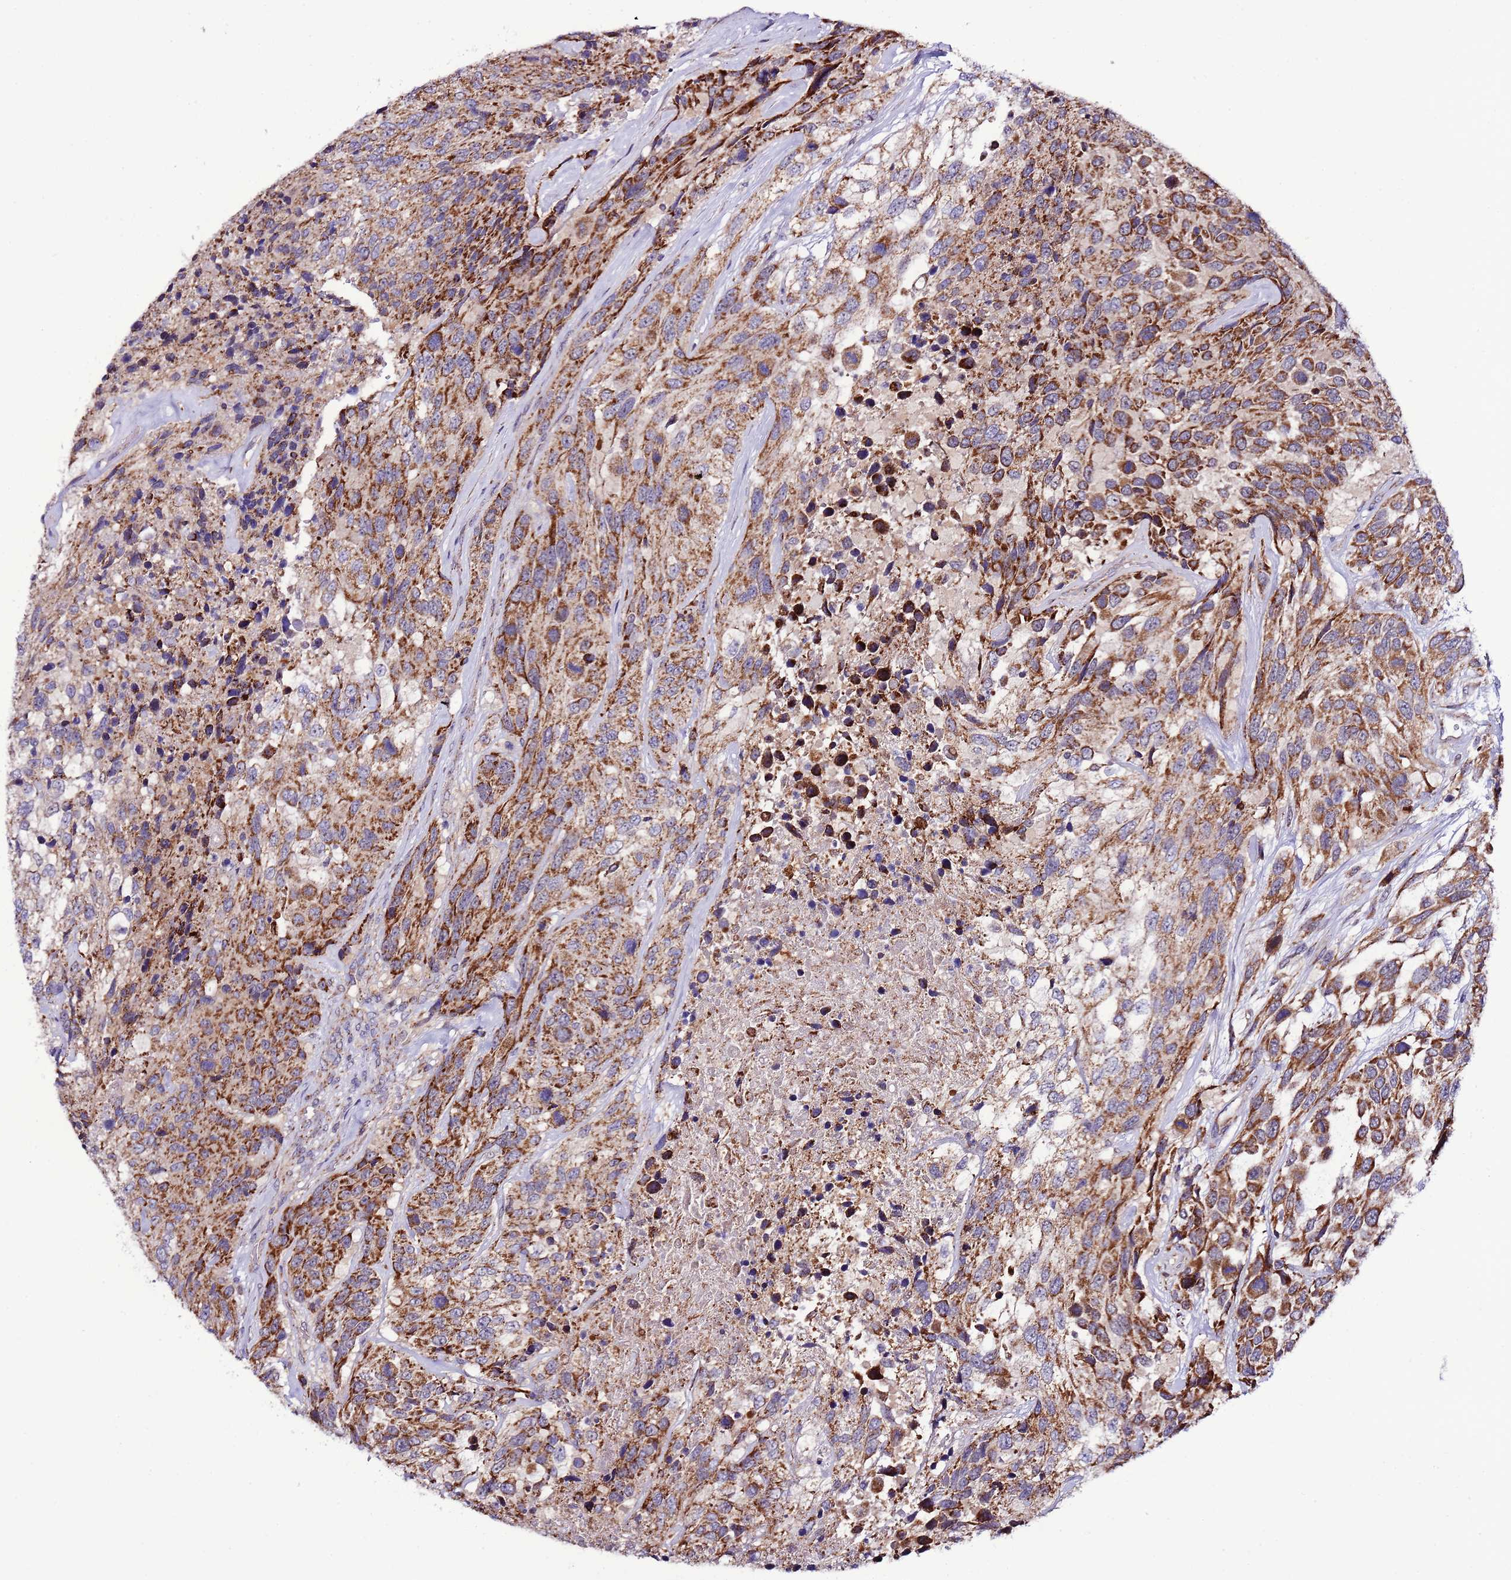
{"staining": {"intensity": "moderate", "quantity": ">75%", "location": "cytoplasmic/membranous"}, "tissue": "urothelial cancer", "cell_type": "Tumor cells", "image_type": "cancer", "snomed": [{"axis": "morphology", "description": "Urothelial carcinoma, High grade"}, {"axis": "topography", "description": "Urinary bladder"}], "caption": "Immunohistochemistry histopathology image of neoplastic tissue: urothelial cancer stained using IHC demonstrates medium levels of moderate protein expression localized specifically in the cytoplasmic/membranous of tumor cells, appearing as a cytoplasmic/membranous brown color.", "gene": "UEVLD", "patient": {"sex": "female", "age": 70}}